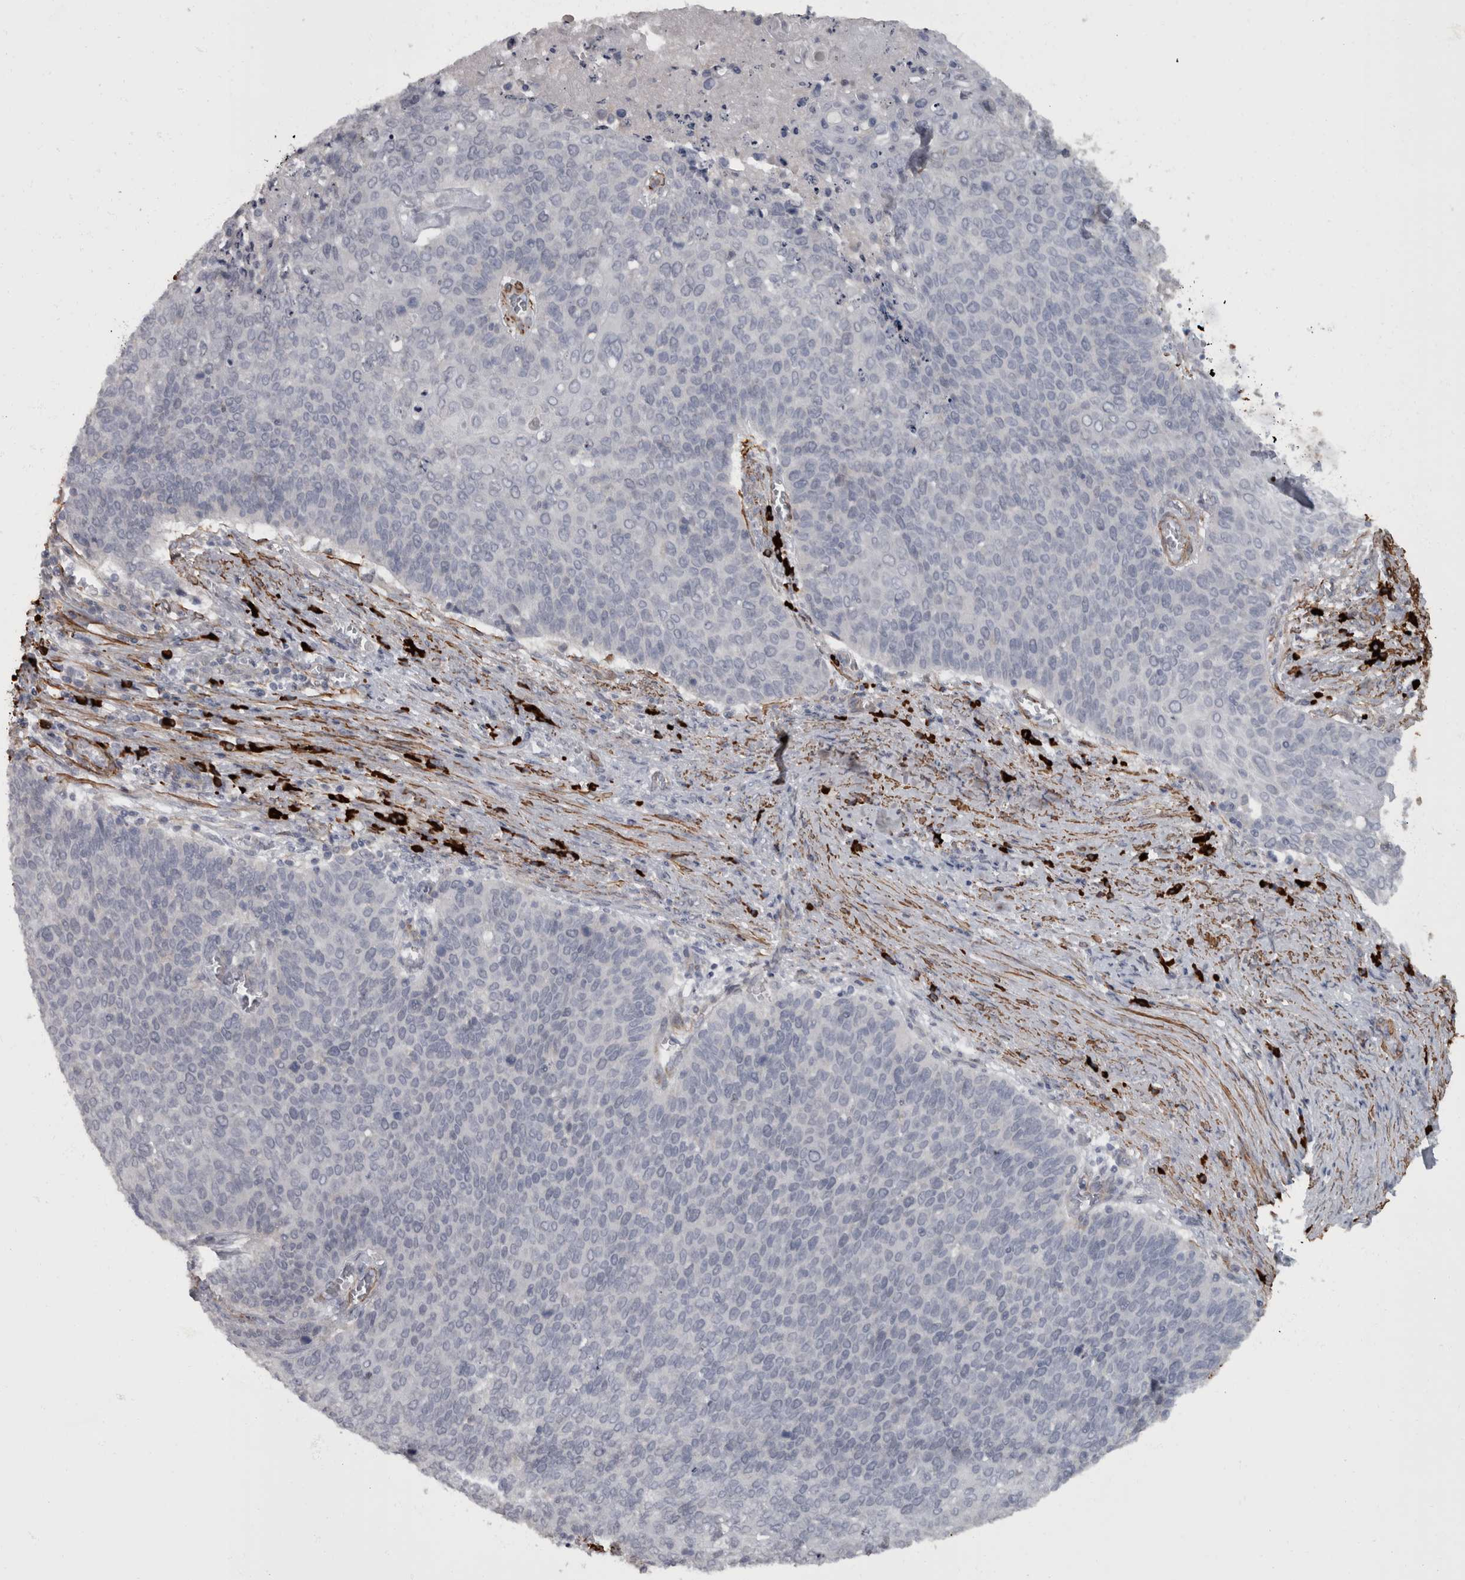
{"staining": {"intensity": "negative", "quantity": "none", "location": "none"}, "tissue": "cervical cancer", "cell_type": "Tumor cells", "image_type": "cancer", "snomed": [{"axis": "morphology", "description": "Squamous cell carcinoma, NOS"}, {"axis": "topography", "description": "Cervix"}], "caption": "This is an immunohistochemistry histopathology image of human squamous cell carcinoma (cervical). There is no positivity in tumor cells.", "gene": "MASTL", "patient": {"sex": "female", "age": 39}}